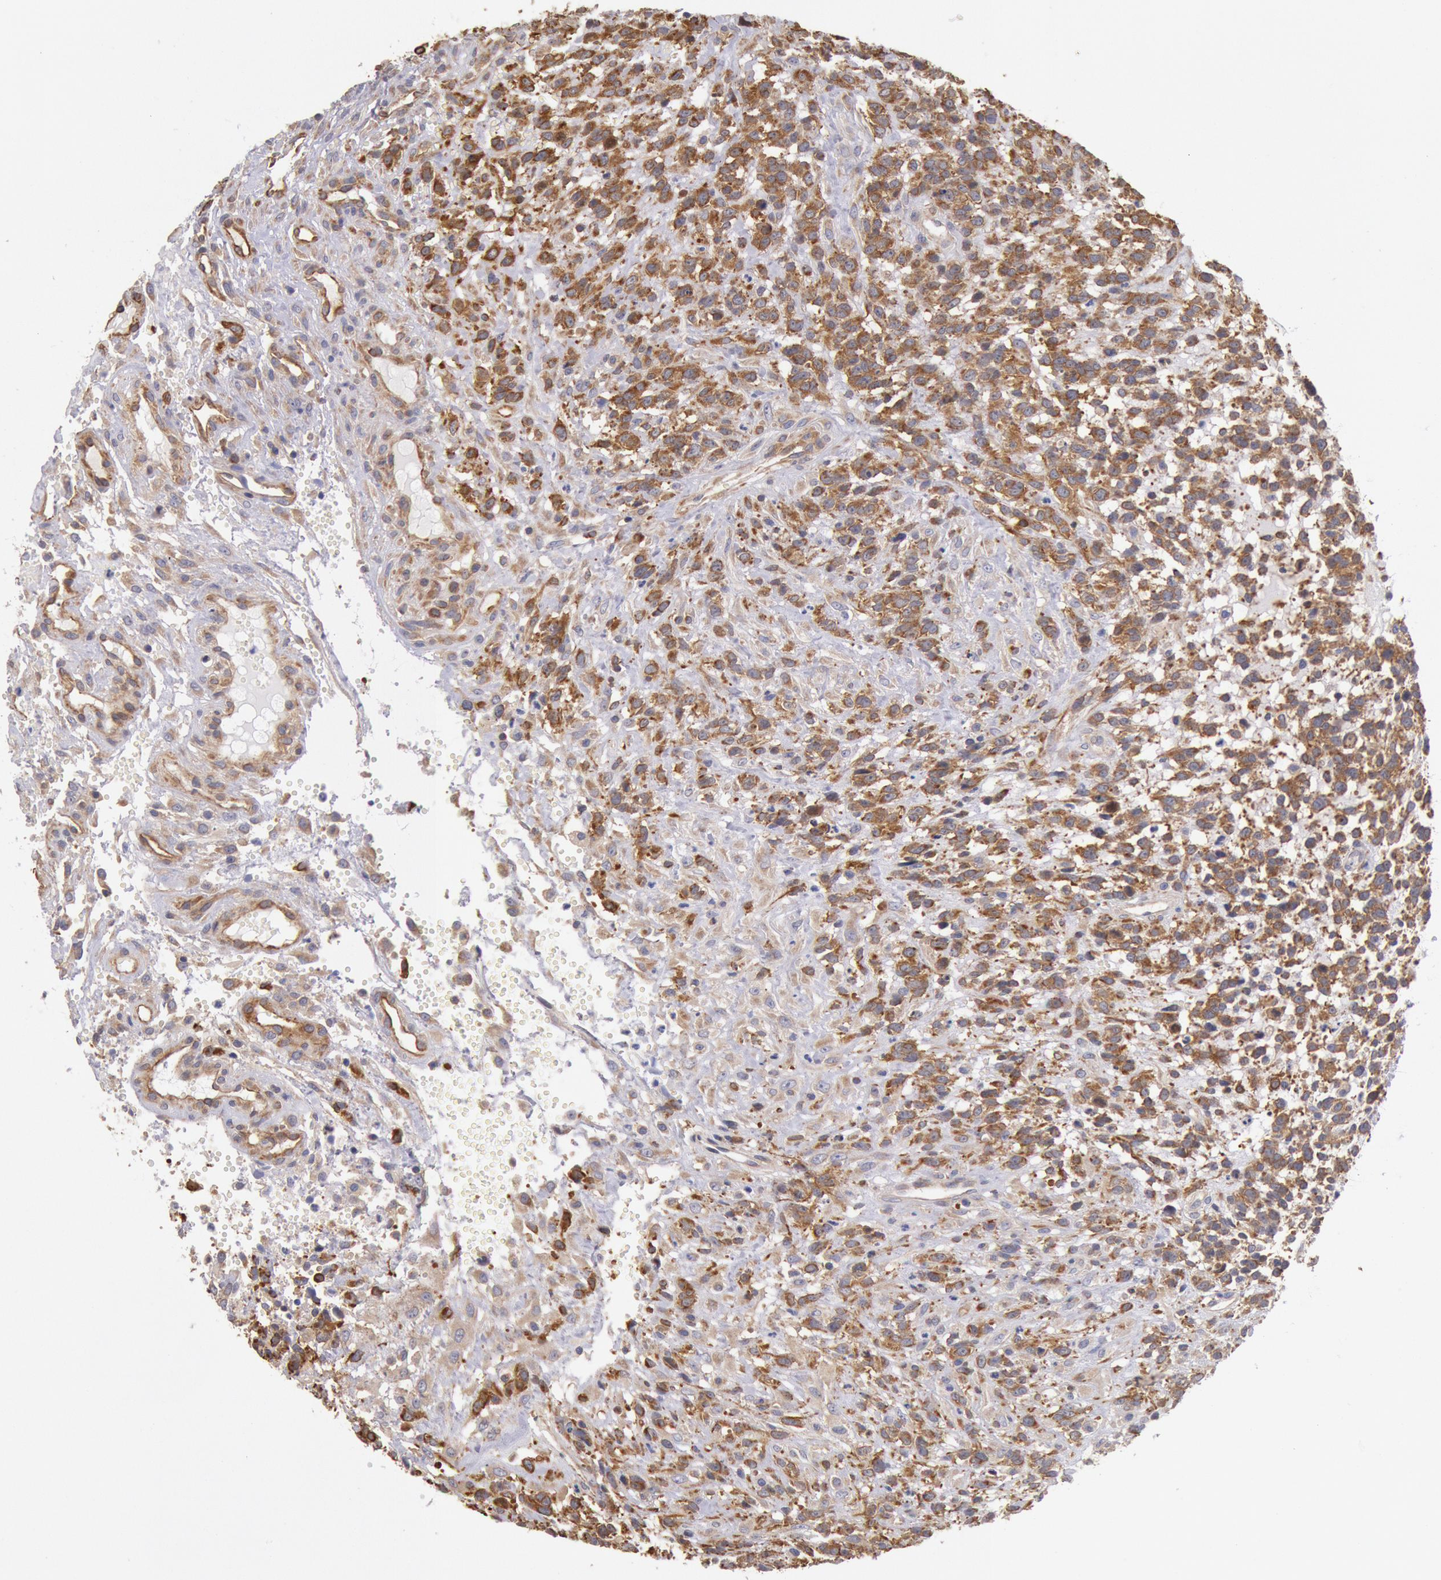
{"staining": {"intensity": "moderate", "quantity": ">75%", "location": "cytoplasmic/membranous"}, "tissue": "glioma", "cell_type": "Tumor cells", "image_type": "cancer", "snomed": [{"axis": "morphology", "description": "Glioma, malignant, High grade"}, {"axis": "topography", "description": "Brain"}], "caption": "DAB (3,3'-diaminobenzidine) immunohistochemical staining of glioma exhibits moderate cytoplasmic/membranous protein positivity in about >75% of tumor cells.", "gene": "DRG1", "patient": {"sex": "male", "age": 66}}